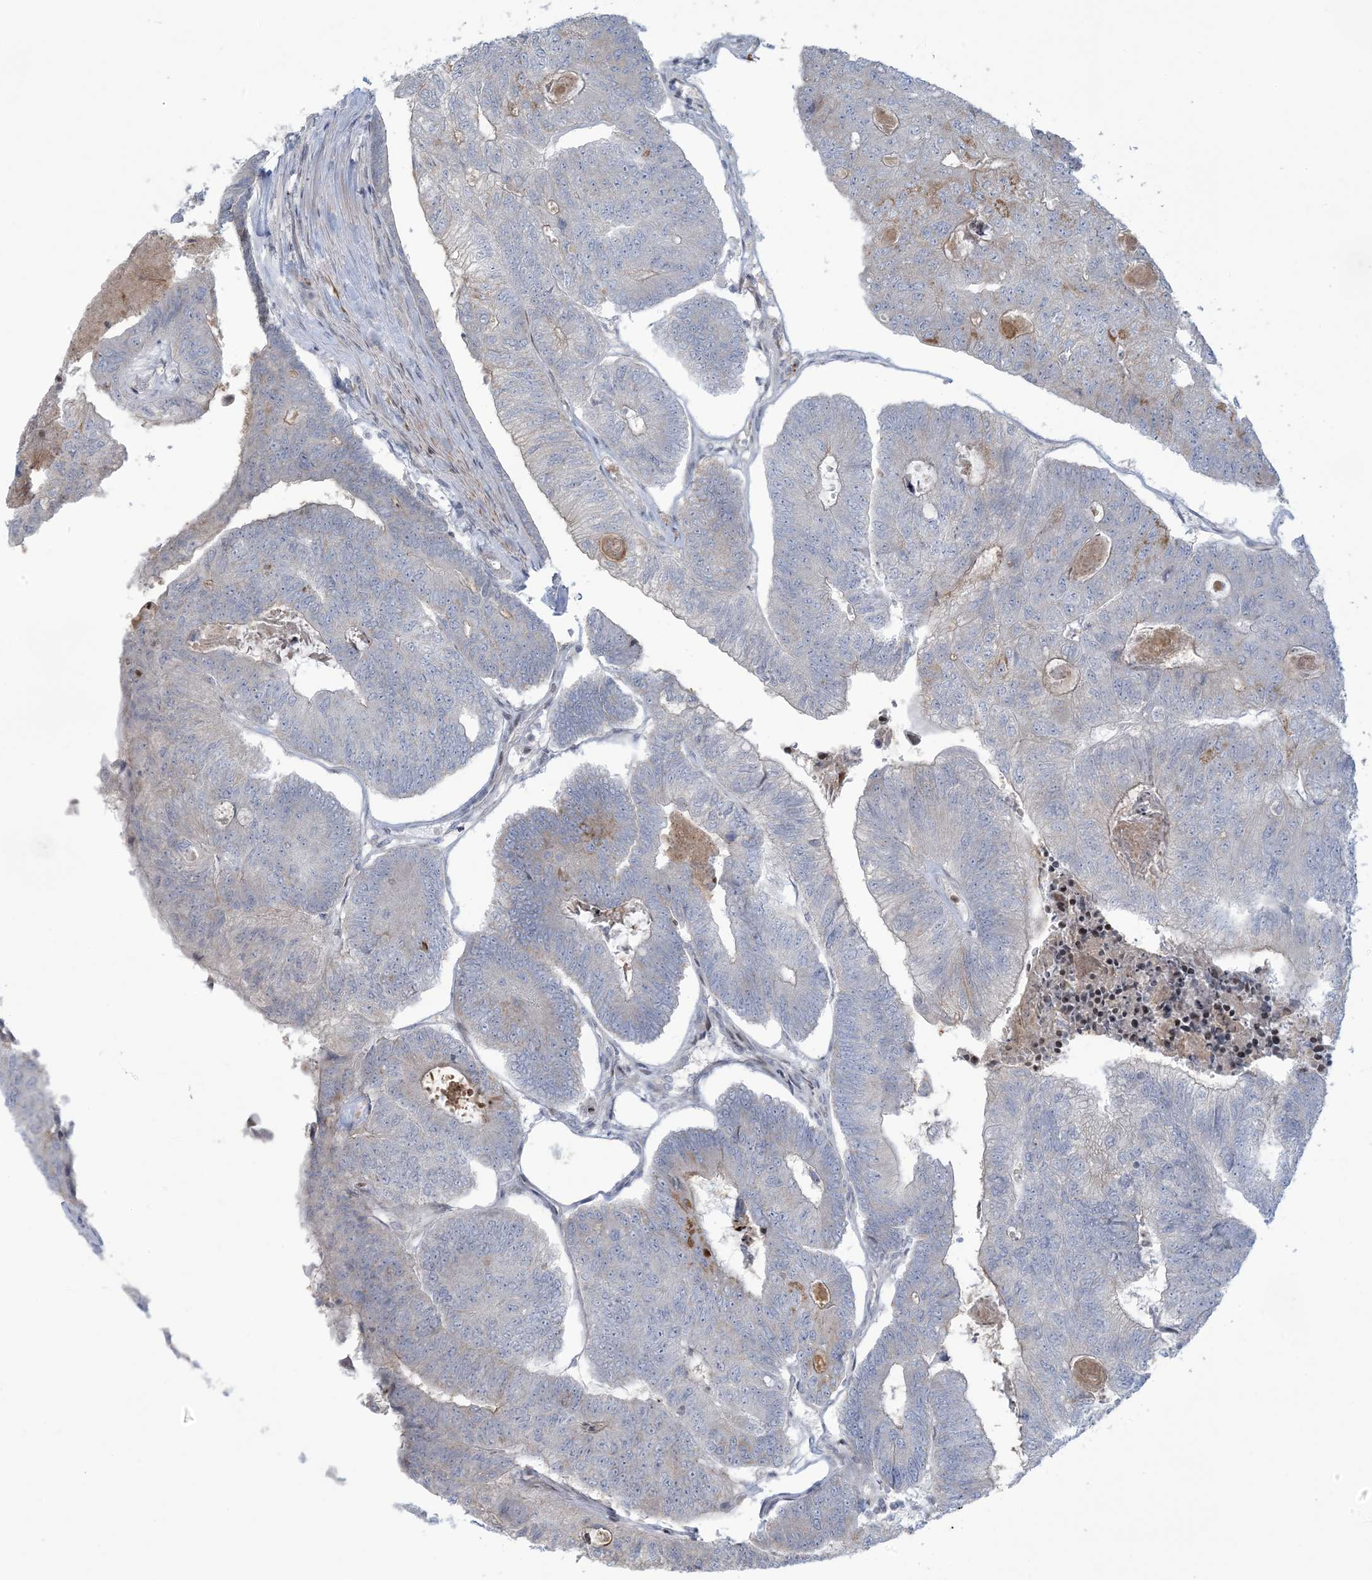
{"staining": {"intensity": "negative", "quantity": "none", "location": "none"}, "tissue": "colorectal cancer", "cell_type": "Tumor cells", "image_type": "cancer", "snomed": [{"axis": "morphology", "description": "Adenocarcinoma, NOS"}, {"axis": "topography", "description": "Colon"}], "caption": "Immunohistochemistry (IHC) of adenocarcinoma (colorectal) demonstrates no positivity in tumor cells.", "gene": "AFTPH", "patient": {"sex": "female", "age": 67}}